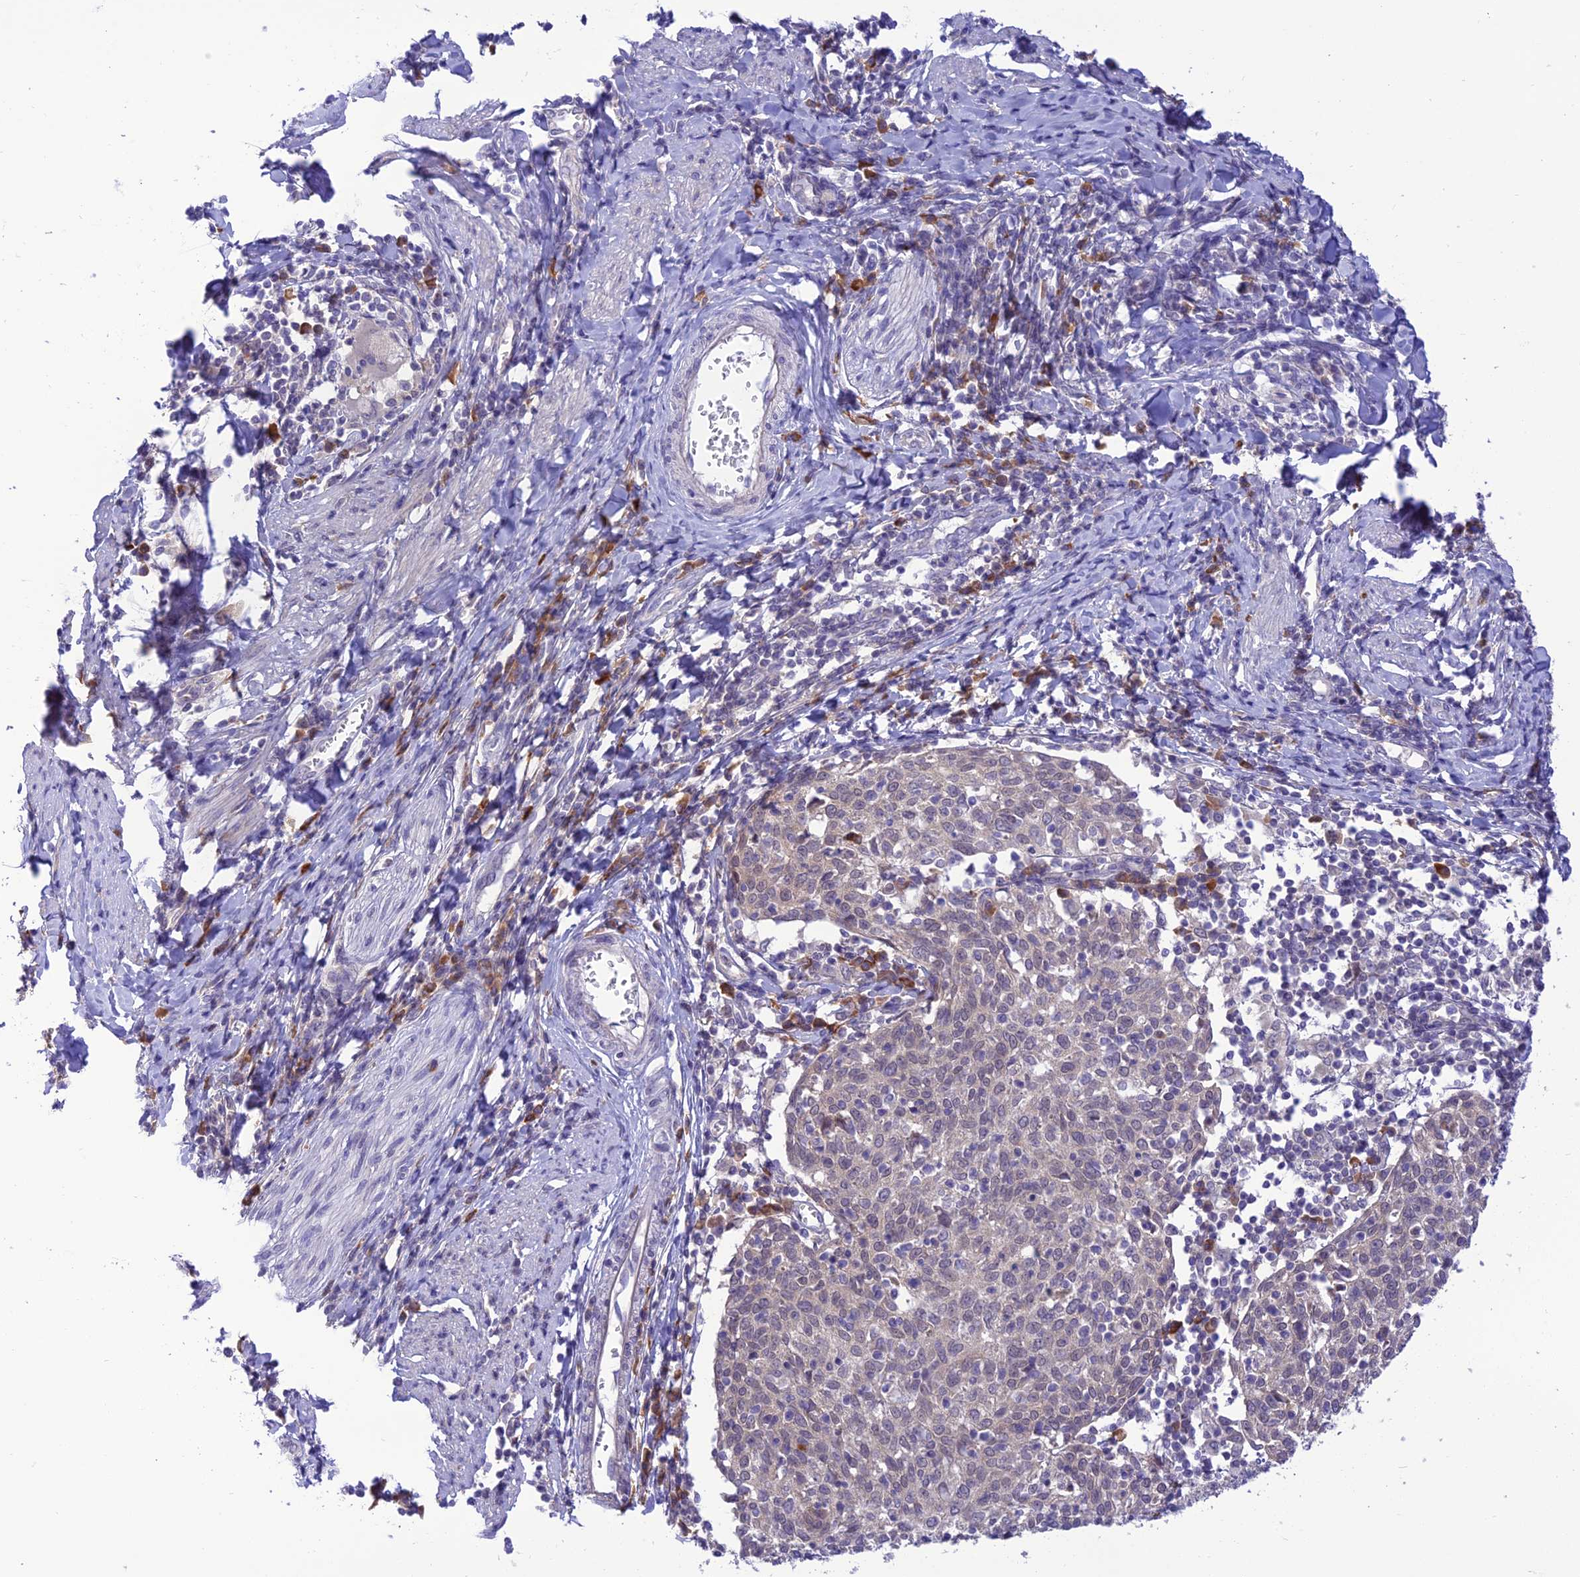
{"staining": {"intensity": "negative", "quantity": "none", "location": "none"}, "tissue": "cervical cancer", "cell_type": "Tumor cells", "image_type": "cancer", "snomed": [{"axis": "morphology", "description": "Squamous cell carcinoma, NOS"}, {"axis": "topography", "description": "Cervix"}], "caption": "This is an immunohistochemistry image of human cervical cancer (squamous cell carcinoma). There is no staining in tumor cells.", "gene": "RNF126", "patient": {"sex": "female", "age": 52}}